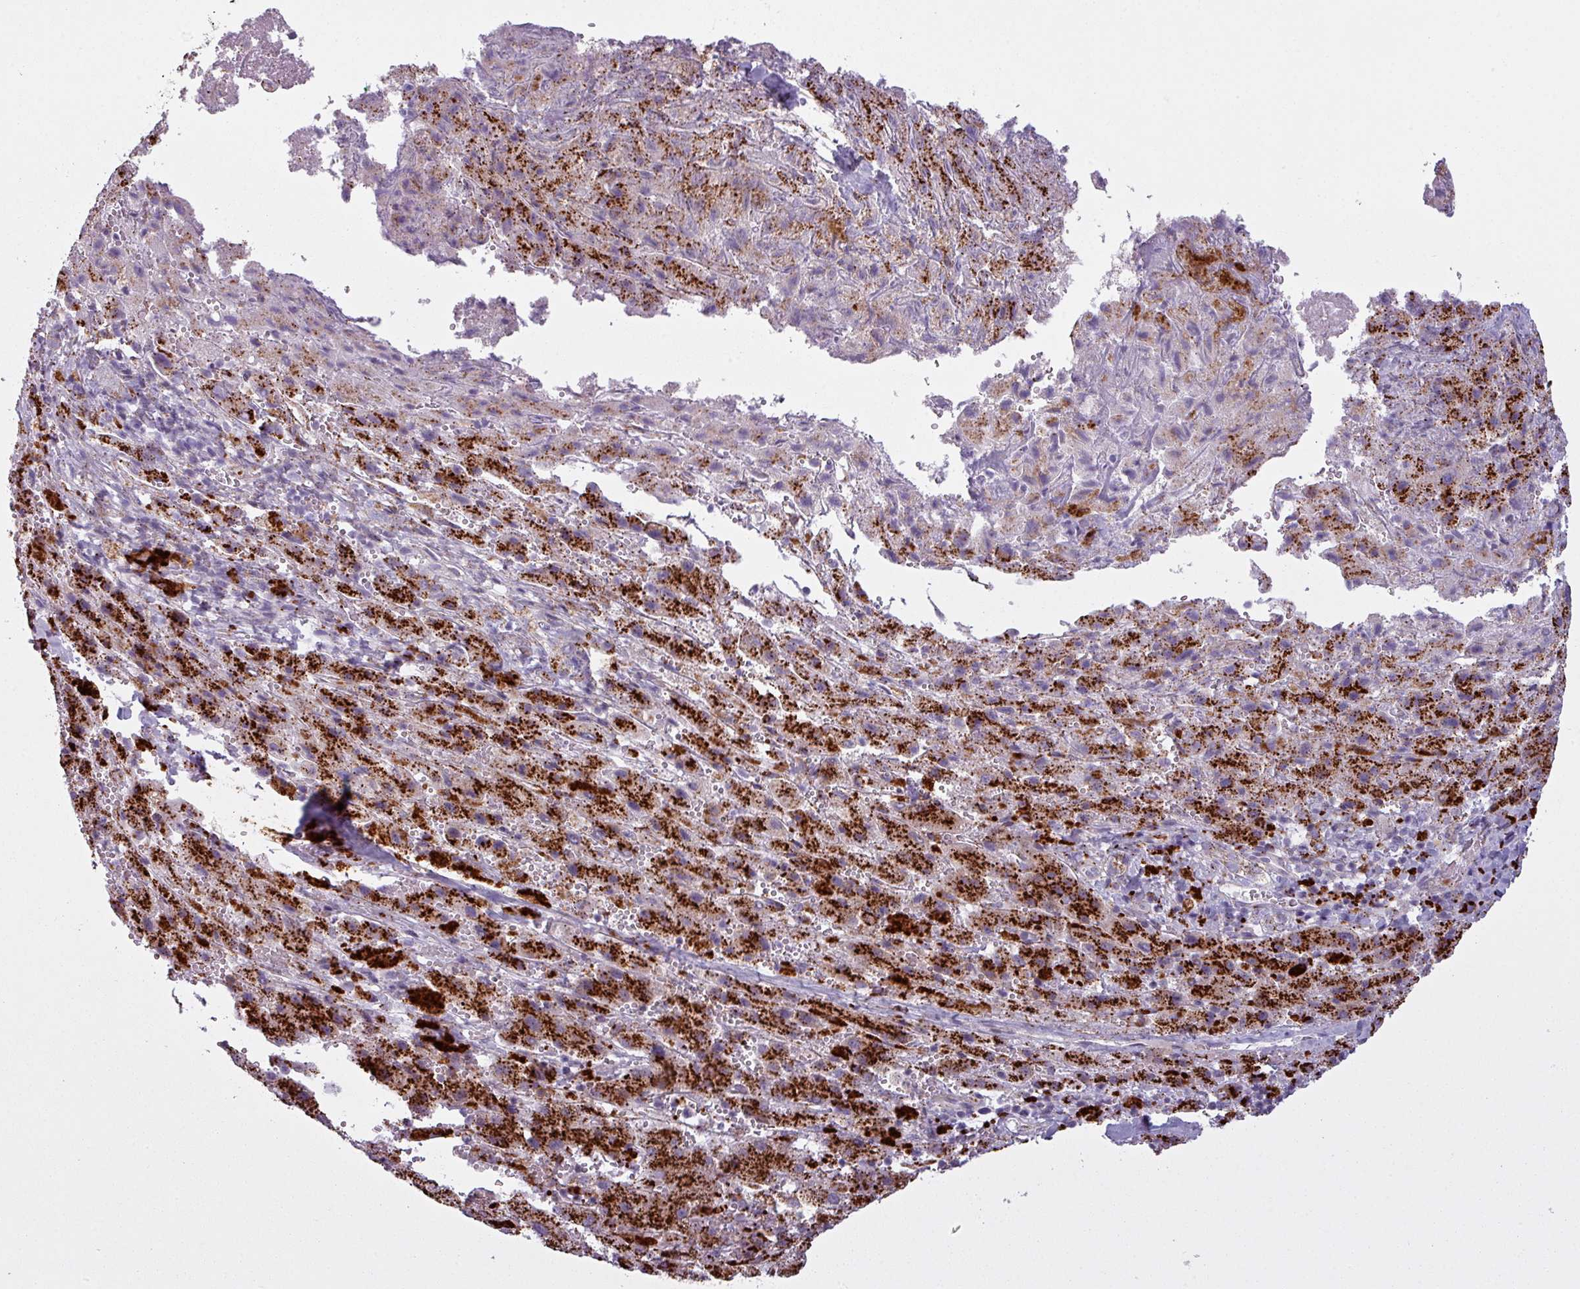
{"staining": {"intensity": "strong", "quantity": ">75%", "location": "cytoplasmic/membranous"}, "tissue": "liver cancer", "cell_type": "Tumor cells", "image_type": "cancer", "snomed": [{"axis": "morphology", "description": "Carcinoma, Hepatocellular, NOS"}, {"axis": "topography", "description": "Liver"}], "caption": "Immunohistochemical staining of liver hepatocellular carcinoma displays strong cytoplasmic/membranous protein expression in approximately >75% of tumor cells. (Brightfield microscopy of DAB IHC at high magnification).", "gene": "MAP7D2", "patient": {"sex": "female", "age": 58}}